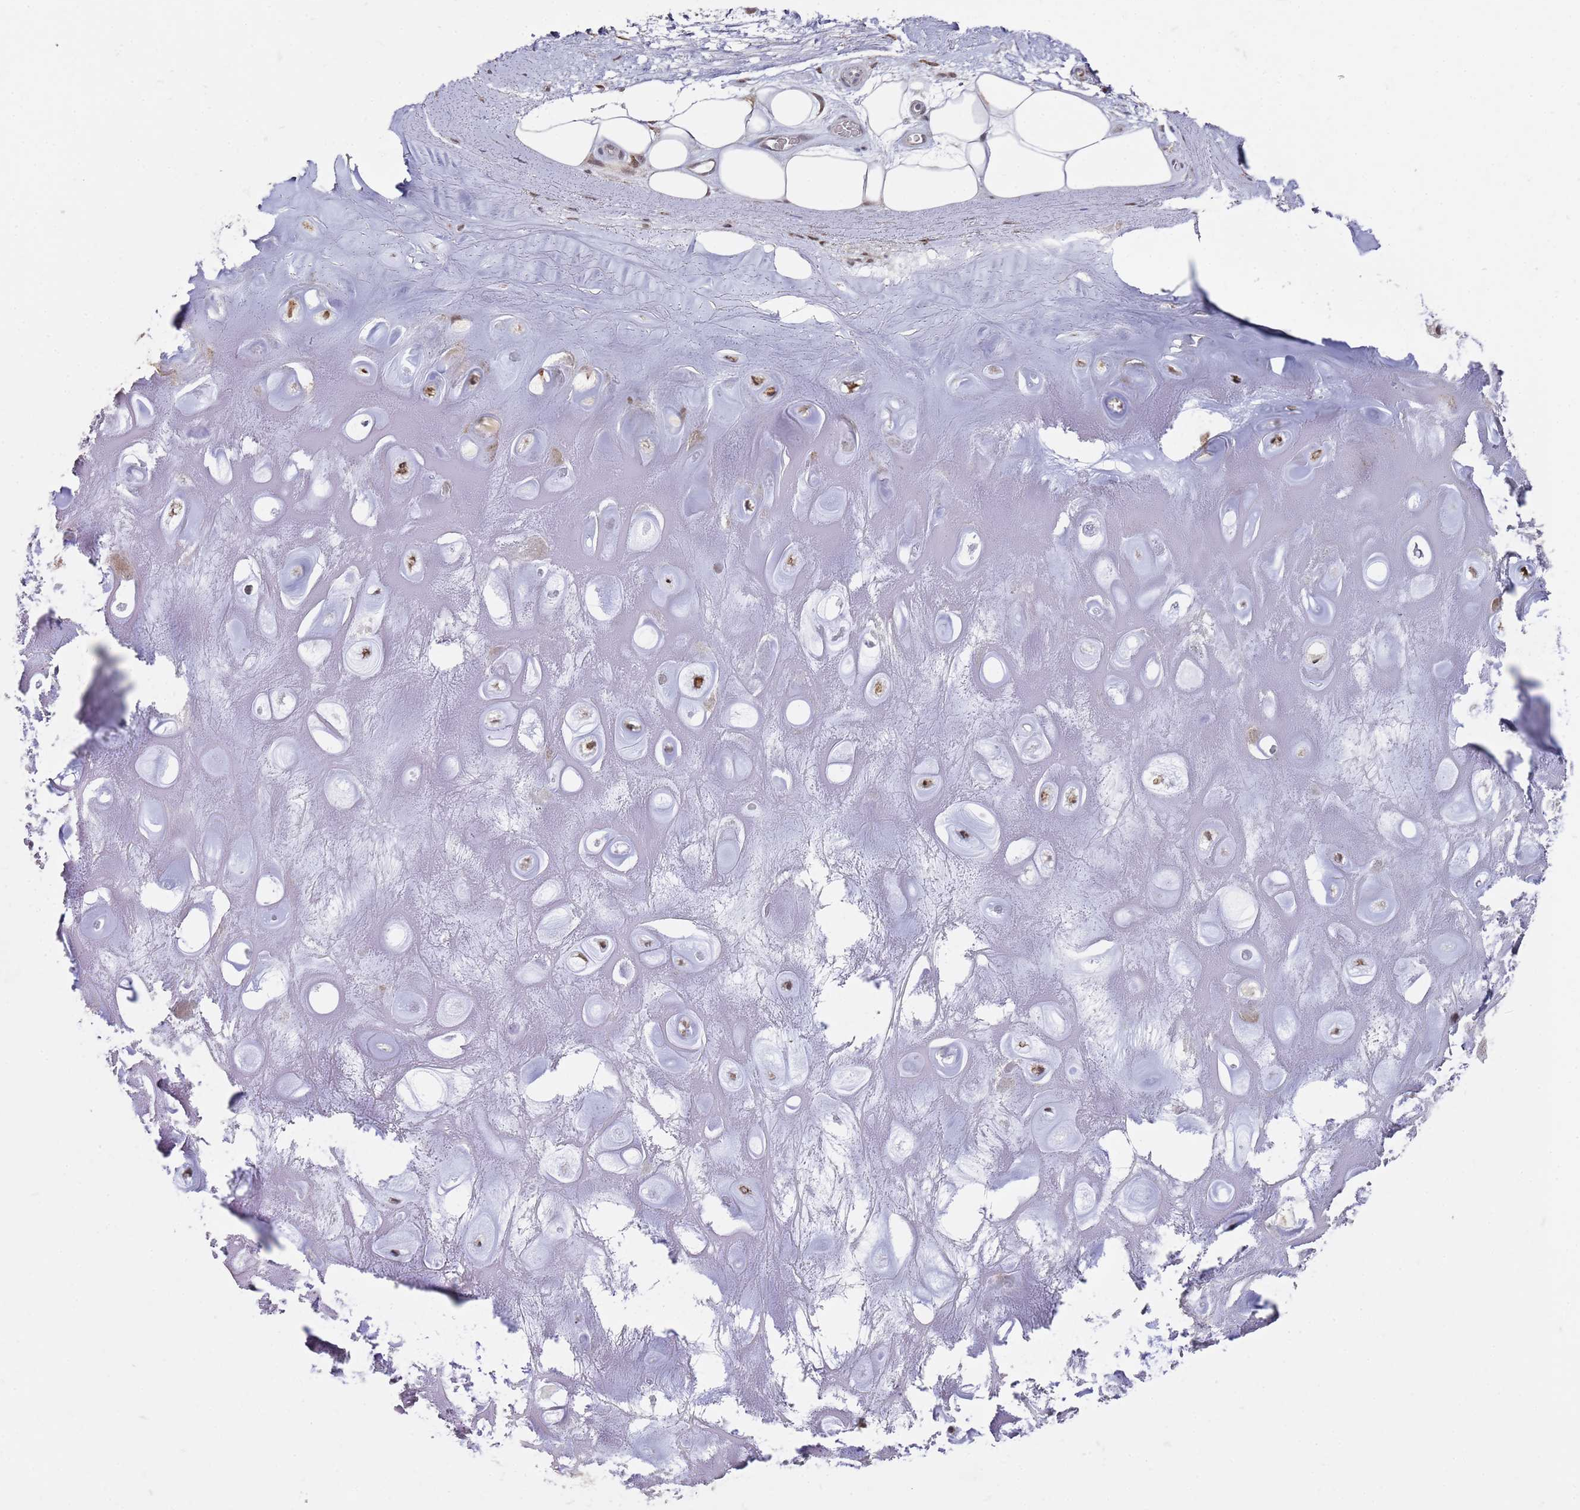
{"staining": {"intensity": "weak", "quantity": ">75%", "location": "nuclear"}, "tissue": "adipose tissue", "cell_type": "Adipocytes", "image_type": "normal", "snomed": [{"axis": "morphology", "description": "Normal tissue, NOS"}, {"axis": "topography", "description": "Cartilage tissue"}], "caption": "Adipocytes exhibit low levels of weak nuclear positivity in approximately >75% of cells in benign human adipose tissue. The staining was performed using DAB, with brown indicating positive protein expression. Nuclei are stained blue with hematoxylin.", "gene": "COPS6", "patient": {"sex": "male", "age": 81}}